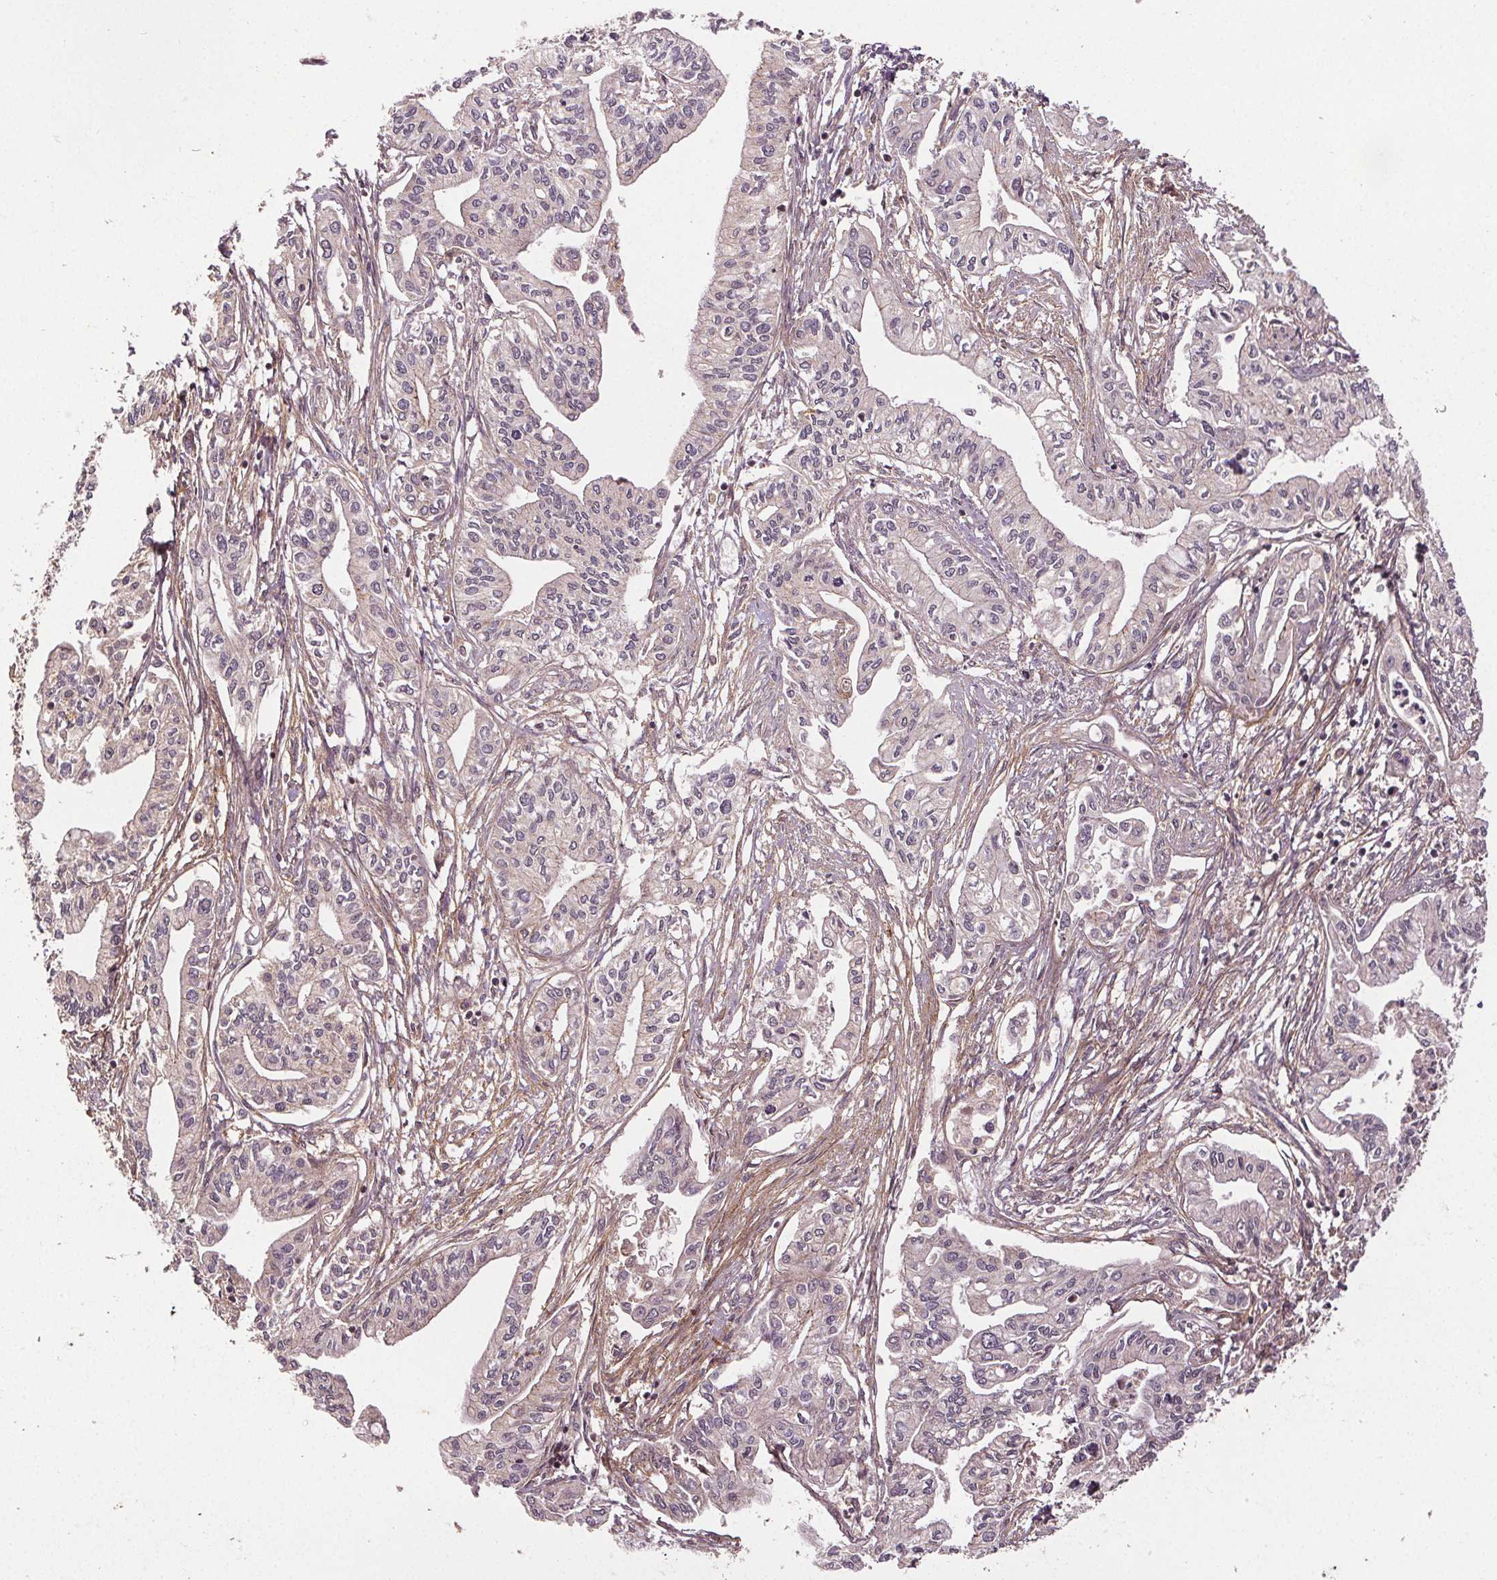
{"staining": {"intensity": "negative", "quantity": "none", "location": "none"}, "tissue": "pancreatic cancer", "cell_type": "Tumor cells", "image_type": "cancer", "snomed": [{"axis": "morphology", "description": "Adenocarcinoma, NOS"}, {"axis": "topography", "description": "Pancreas"}], "caption": "Immunohistochemistry image of neoplastic tissue: pancreatic cancer stained with DAB (3,3'-diaminobenzidine) exhibits no significant protein expression in tumor cells.", "gene": "EPHB3", "patient": {"sex": "male", "age": 60}}